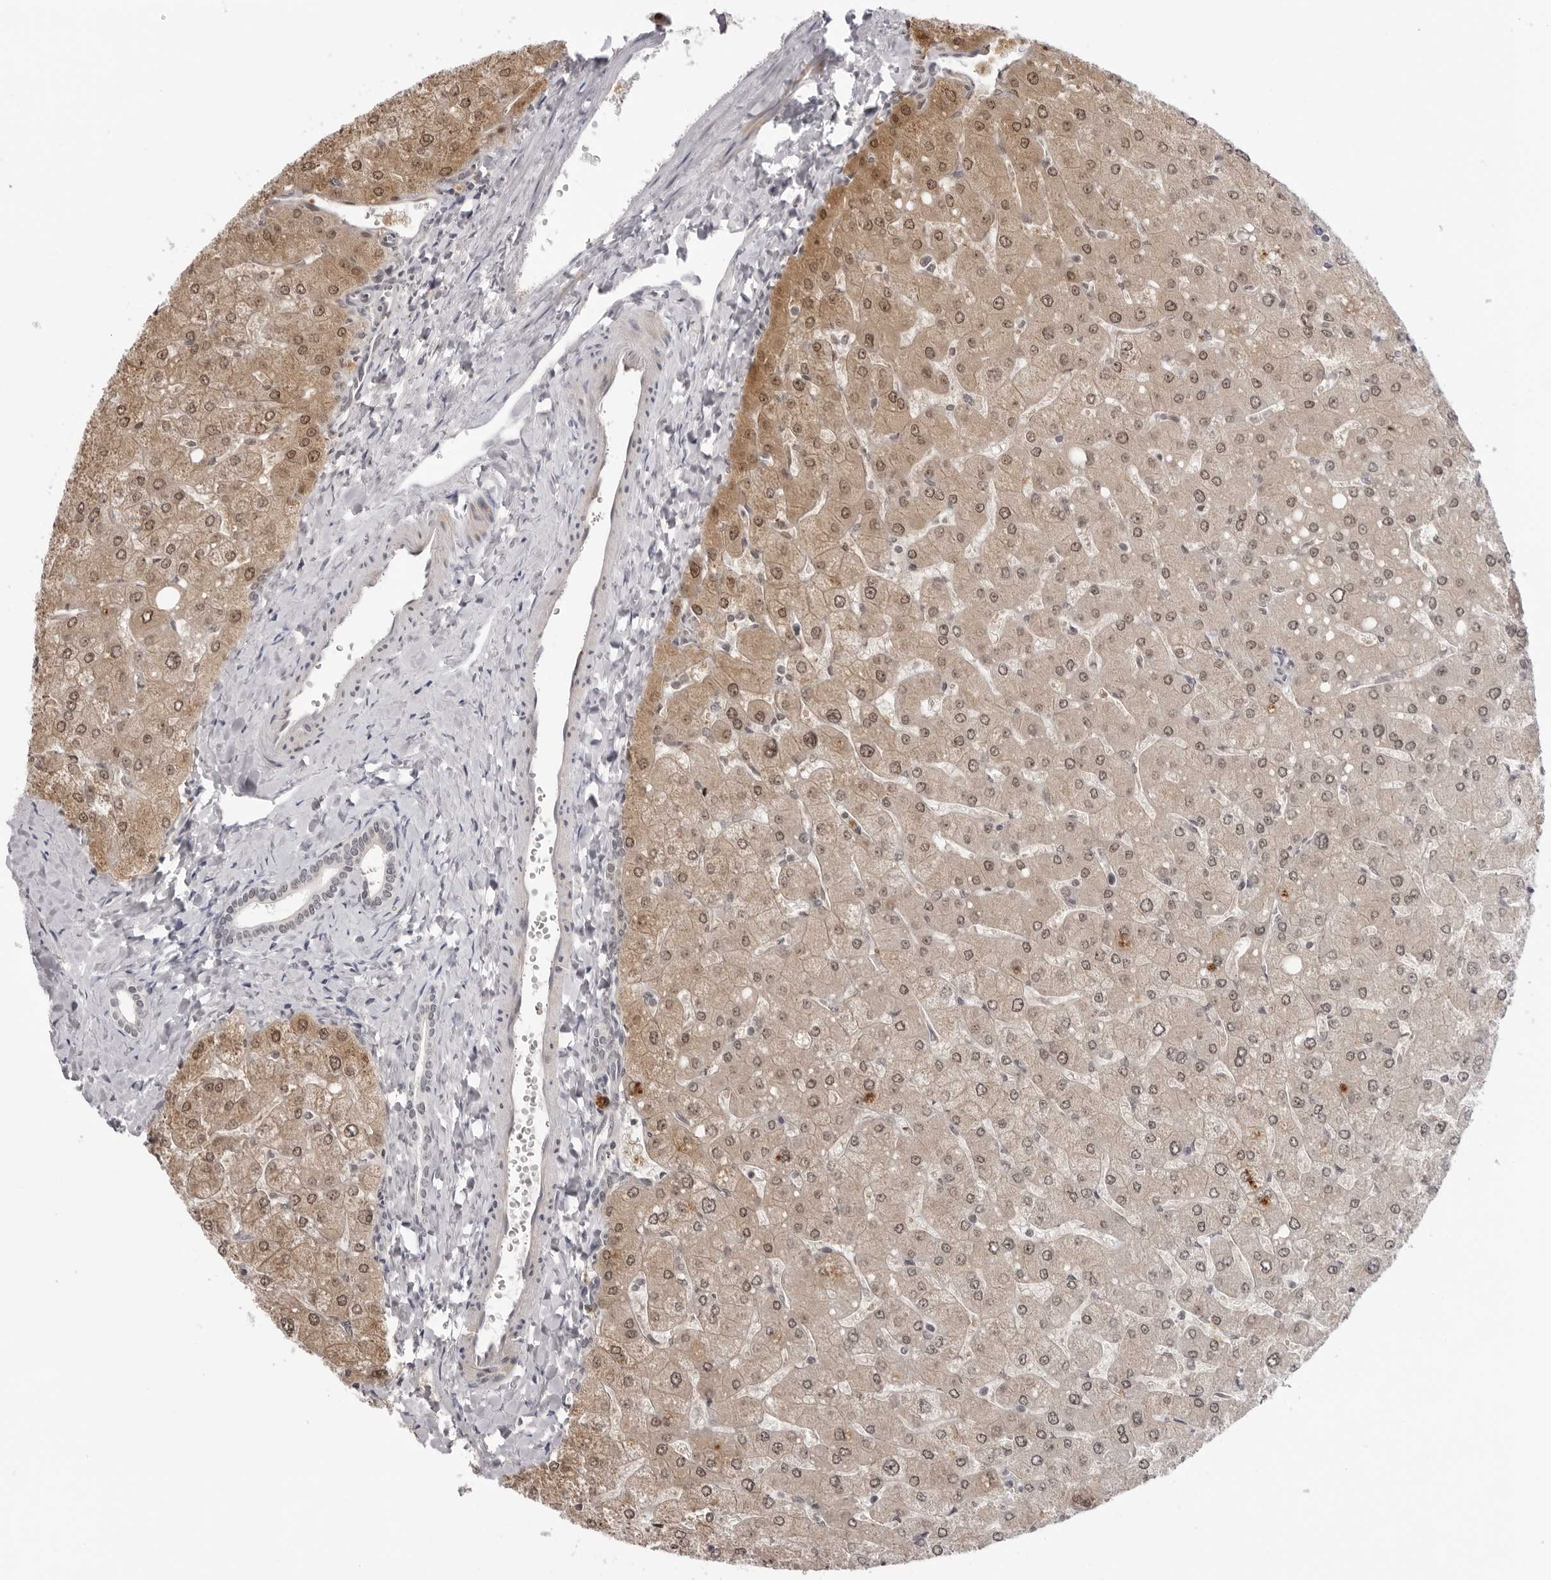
{"staining": {"intensity": "negative", "quantity": "none", "location": "none"}, "tissue": "liver", "cell_type": "Cholangiocytes", "image_type": "normal", "snomed": [{"axis": "morphology", "description": "Normal tissue, NOS"}, {"axis": "topography", "description": "Liver"}], "caption": "This is an immunohistochemistry (IHC) histopathology image of unremarkable liver. There is no expression in cholangiocytes.", "gene": "SRGAP2", "patient": {"sex": "male", "age": 55}}